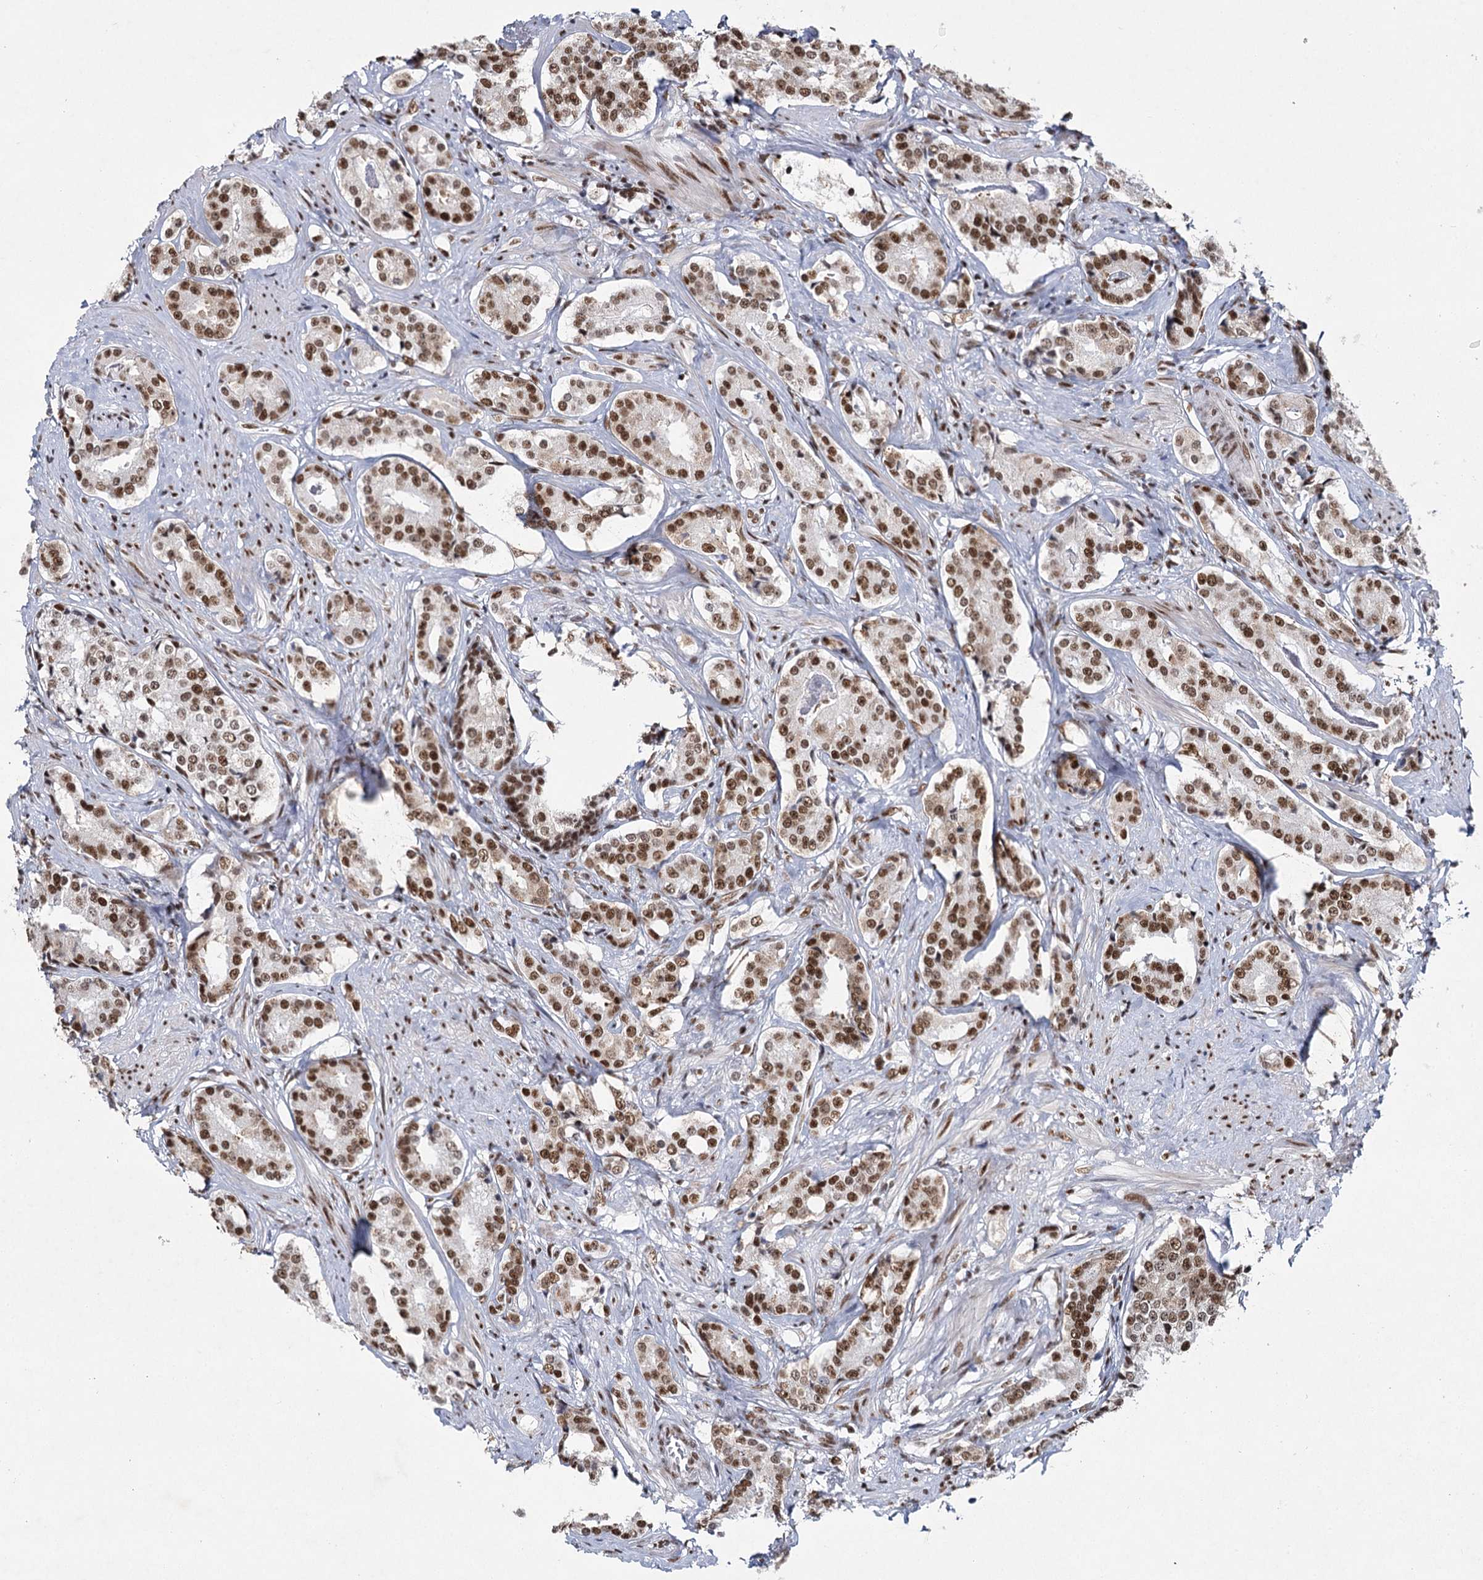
{"staining": {"intensity": "moderate", "quantity": ">75%", "location": "nuclear"}, "tissue": "prostate cancer", "cell_type": "Tumor cells", "image_type": "cancer", "snomed": [{"axis": "morphology", "description": "Adenocarcinoma, High grade"}, {"axis": "topography", "description": "Prostate"}], "caption": "Tumor cells show moderate nuclear positivity in about >75% of cells in high-grade adenocarcinoma (prostate).", "gene": "SCAF8", "patient": {"sex": "male", "age": 58}}